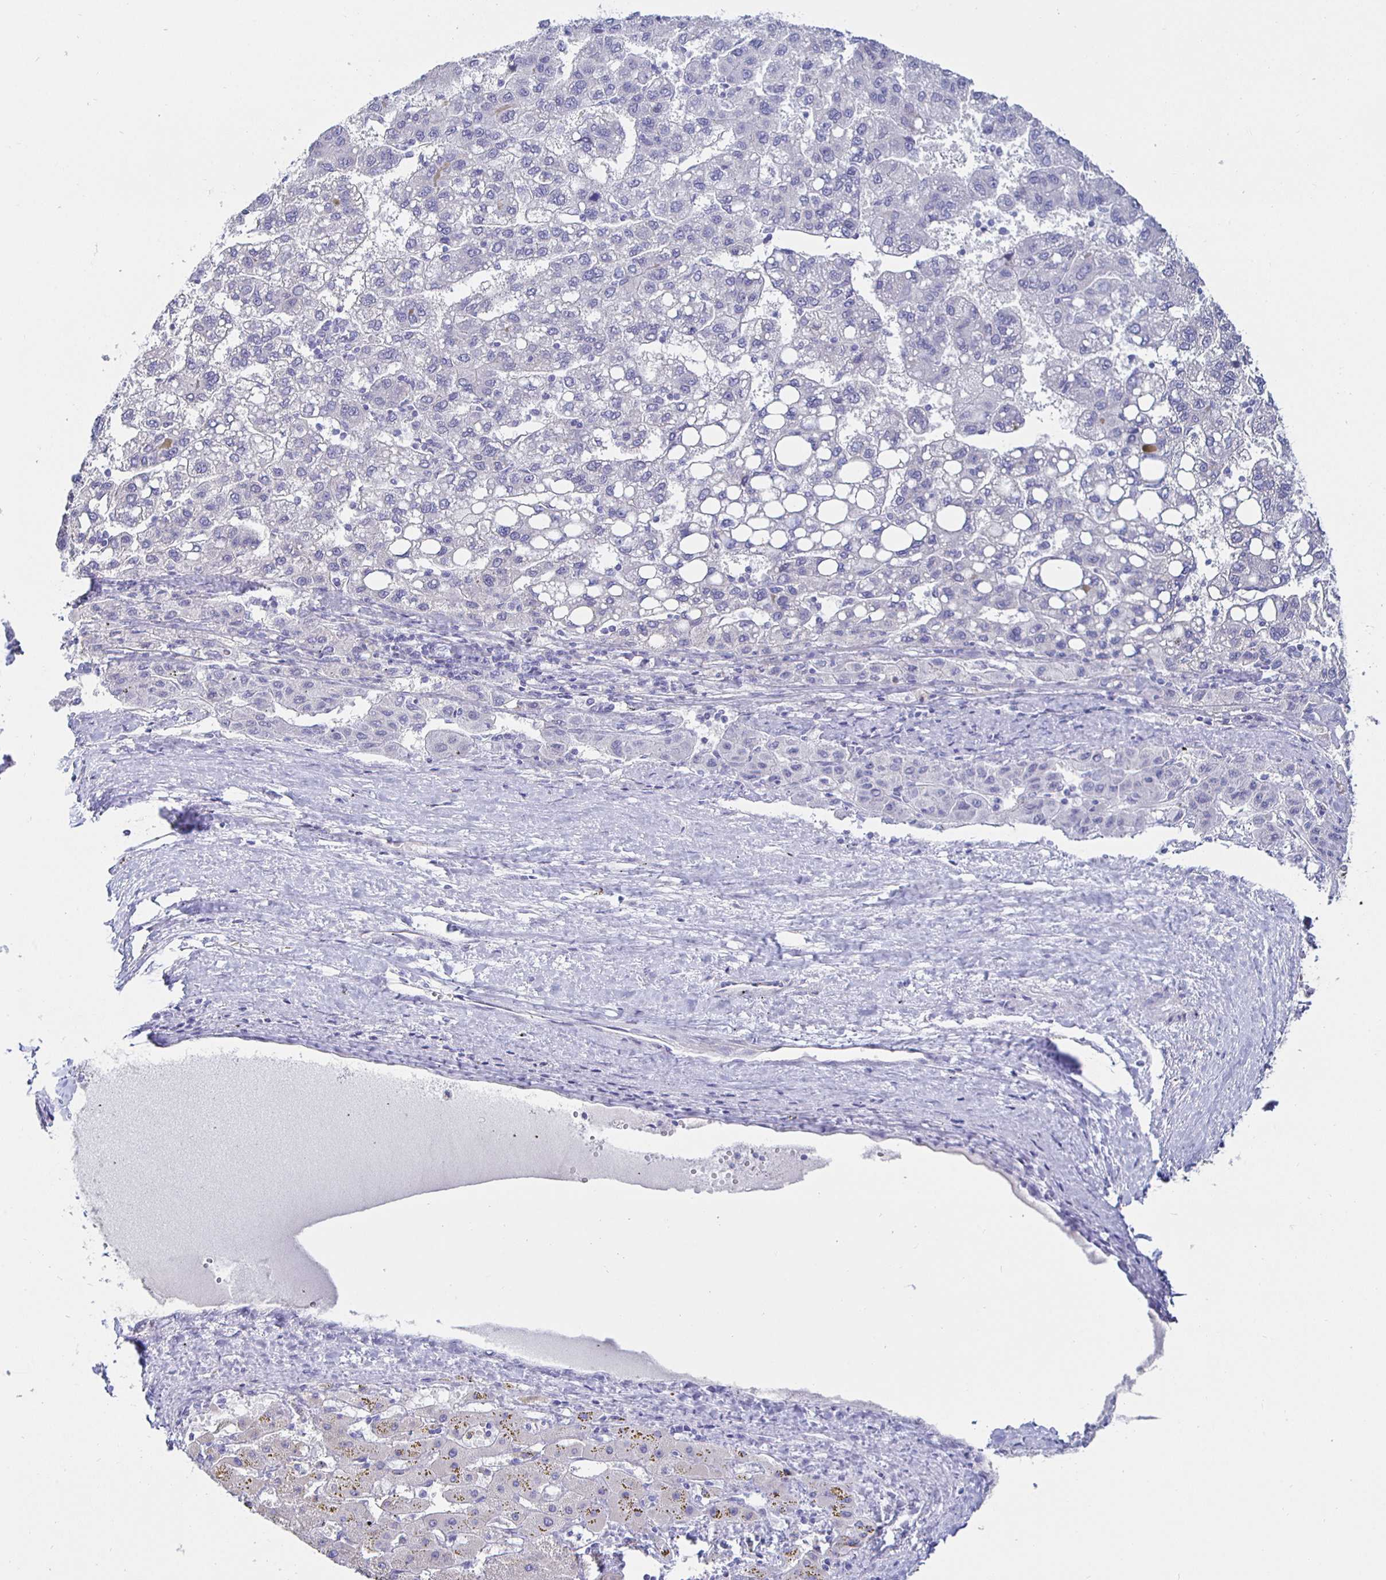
{"staining": {"intensity": "negative", "quantity": "none", "location": "none"}, "tissue": "liver cancer", "cell_type": "Tumor cells", "image_type": "cancer", "snomed": [{"axis": "morphology", "description": "Carcinoma, Hepatocellular, NOS"}, {"axis": "topography", "description": "Liver"}], "caption": "This is a micrograph of immunohistochemistry (IHC) staining of liver hepatocellular carcinoma, which shows no expression in tumor cells. (Brightfield microscopy of DAB (3,3'-diaminobenzidine) immunohistochemistry at high magnification).", "gene": "HSPA4L", "patient": {"sex": "female", "age": 82}}